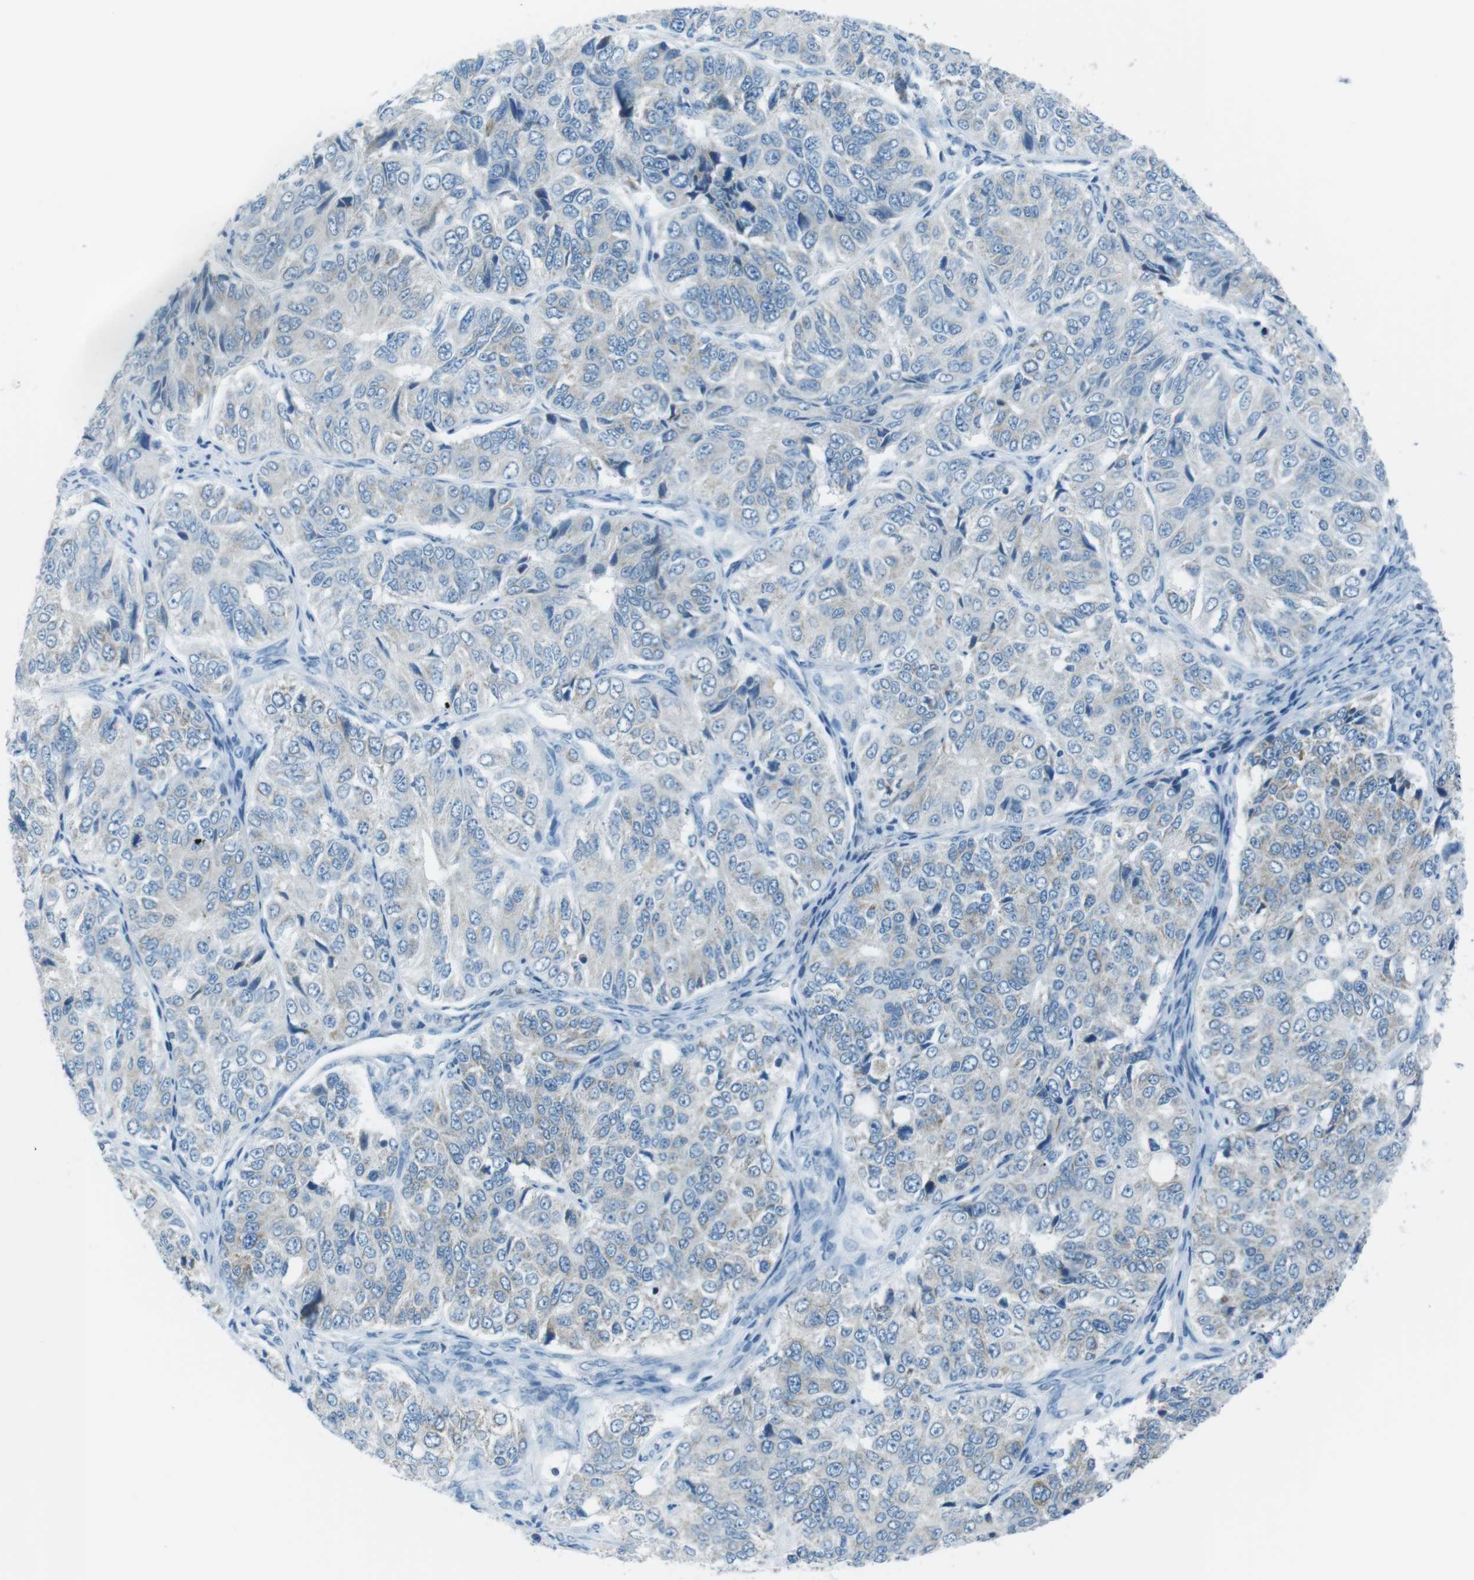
{"staining": {"intensity": "weak", "quantity": "<25%", "location": "cytoplasmic/membranous"}, "tissue": "ovarian cancer", "cell_type": "Tumor cells", "image_type": "cancer", "snomed": [{"axis": "morphology", "description": "Carcinoma, endometroid"}, {"axis": "topography", "description": "Ovary"}], "caption": "IHC image of human ovarian cancer (endometroid carcinoma) stained for a protein (brown), which reveals no staining in tumor cells.", "gene": "DNAJA3", "patient": {"sex": "female", "age": 51}}